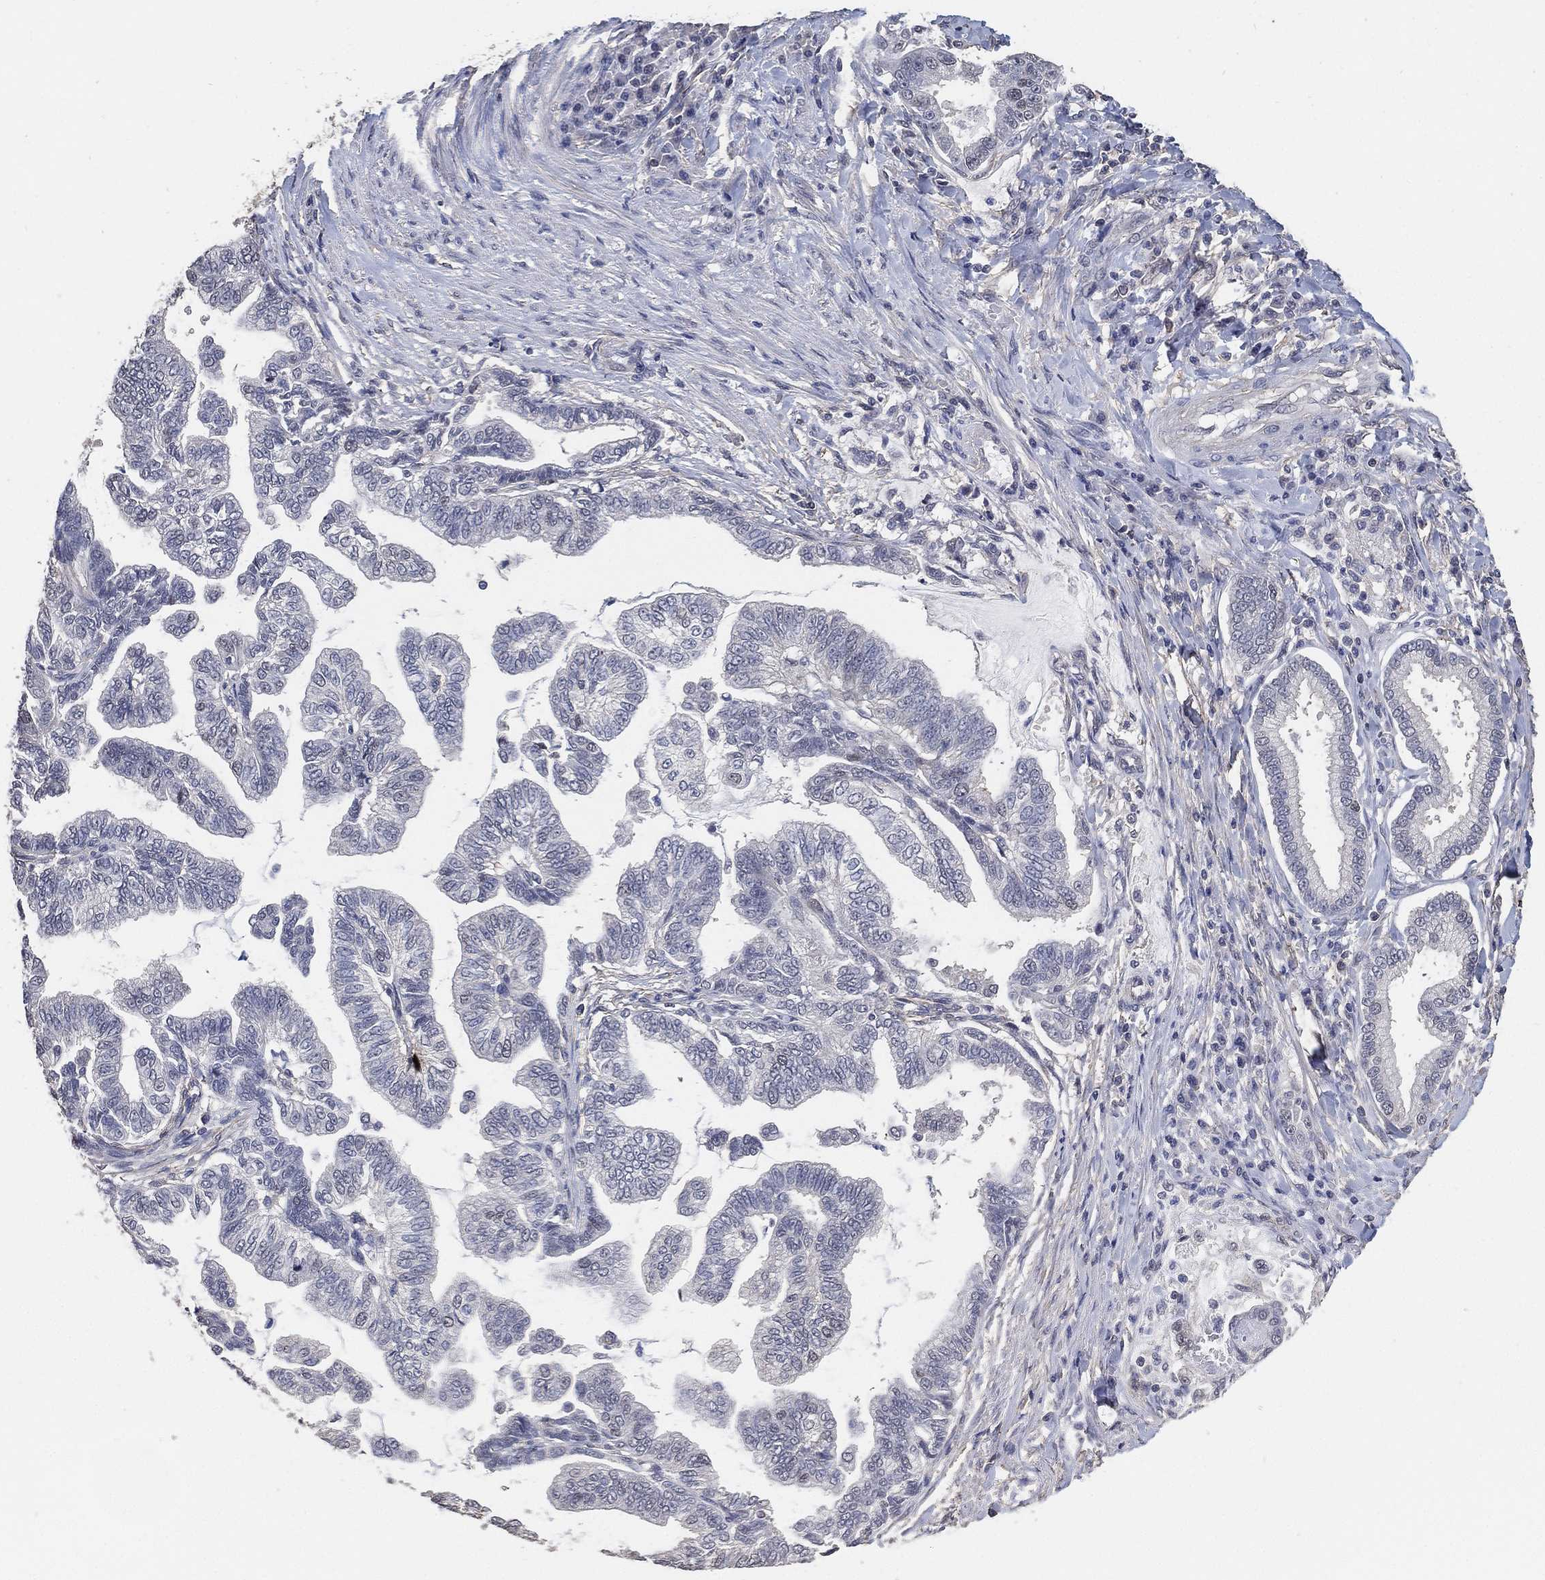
{"staining": {"intensity": "negative", "quantity": "none", "location": "none"}, "tissue": "stomach cancer", "cell_type": "Tumor cells", "image_type": "cancer", "snomed": [{"axis": "morphology", "description": "Adenocarcinoma, NOS"}, {"axis": "topography", "description": "Stomach"}], "caption": "The histopathology image reveals no significant staining in tumor cells of stomach cancer (adenocarcinoma).", "gene": "KLK5", "patient": {"sex": "male", "age": 83}}